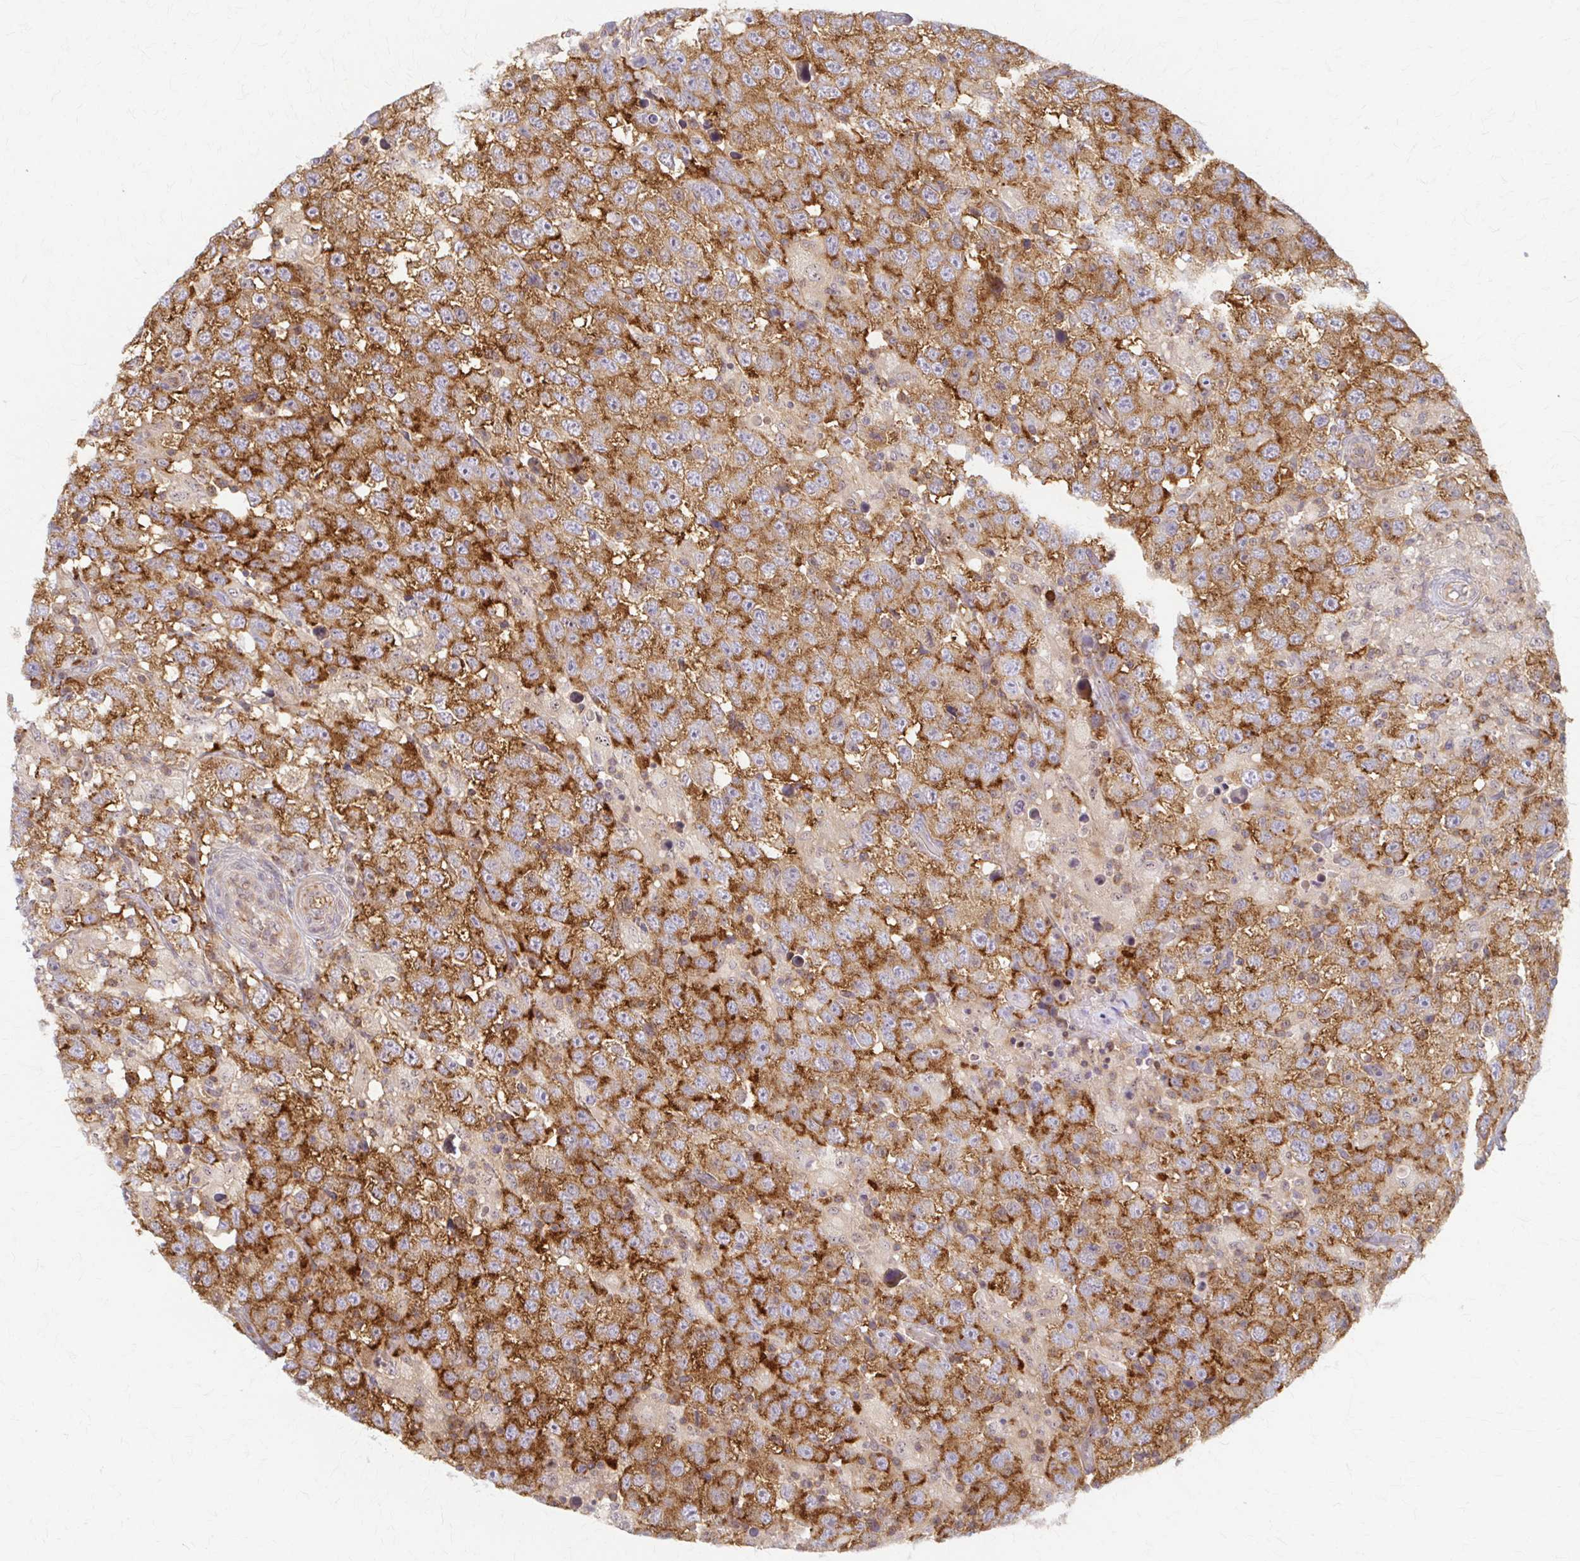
{"staining": {"intensity": "strong", "quantity": ">75%", "location": "cytoplasmic/membranous"}, "tissue": "testis cancer", "cell_type": "Tumor cells", "image_type": "cancer", "snomed": [{"axis": "morphology", "description": "Seminoma, NOS"}, {"axis": "topography", "description": "Testis"}], "caption": "High-power microscopy captured an immunohistochemistry (IHC) photomicrograph of seminoma (testis), revealing strong cytoplasmic/membranous positivity in about >75% of tumor cells. (DAB (3,3'-diaminobenzidine) IHC, brown staining for protein, blue staining for nuclei).", "gene": "ARHGAP35", "patient": {"sex": "male", "age": 41}}